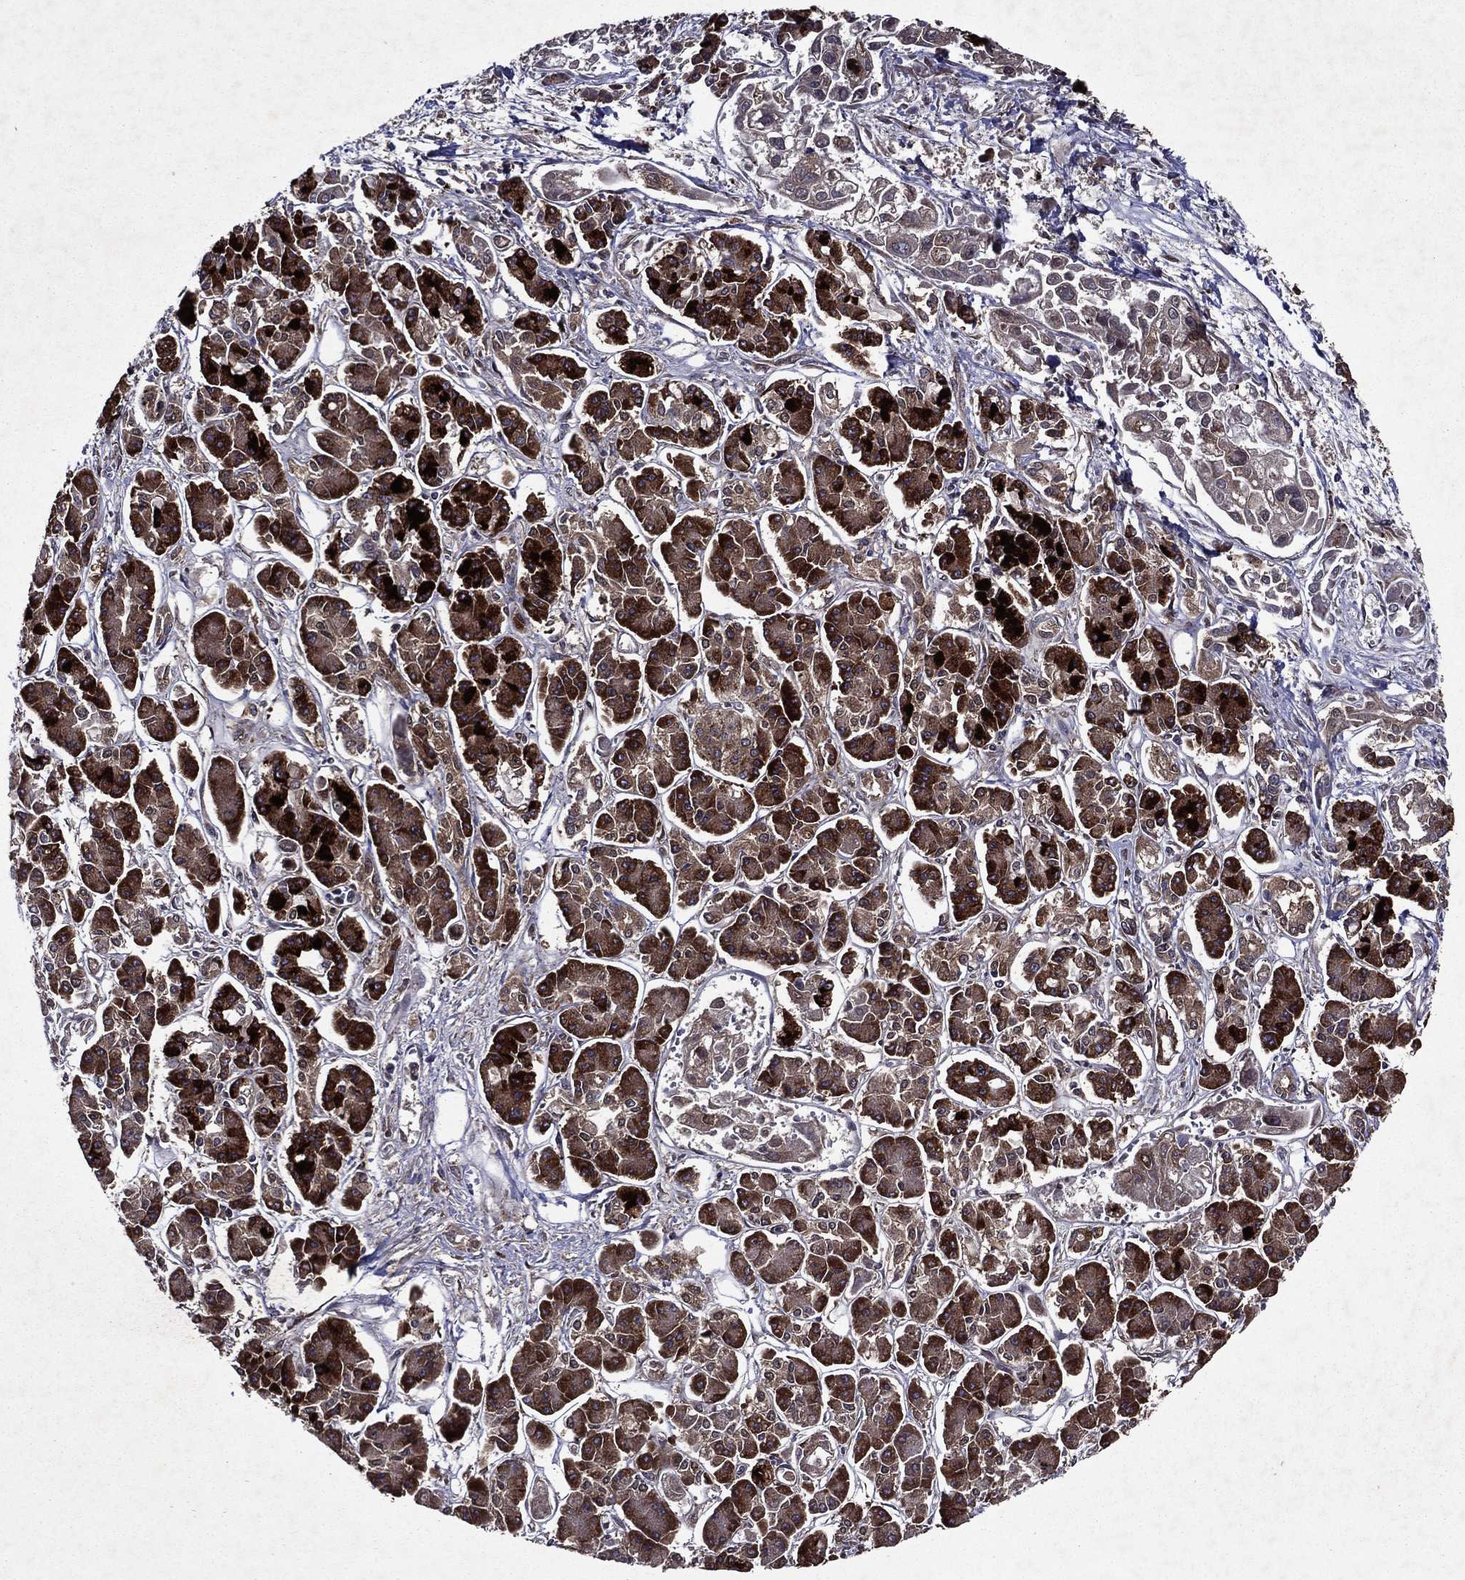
{"staining": {"intensity": "strong", "quantity": "25%-75%", "location": "cytoplasmic/membranous"}, "tissue": "pancreatic cancer", "cell_type": "Tumor cells", "image_type": "cancer", "snomed": [{"axis": "morphology", "description": "Adenocarcinoma, NOS"}, {"axis": "topography", "description": "Pancreas"}], "caption": "There is high levels of strong cytoplasmic/membranous positivity in tumor cells of adenocarcinoma (pancreatic), as demonstrated by immunohistochemical staining (brown color).", "gene": "EIF2B4", "patient": {"sex": "male", "age": 85}}